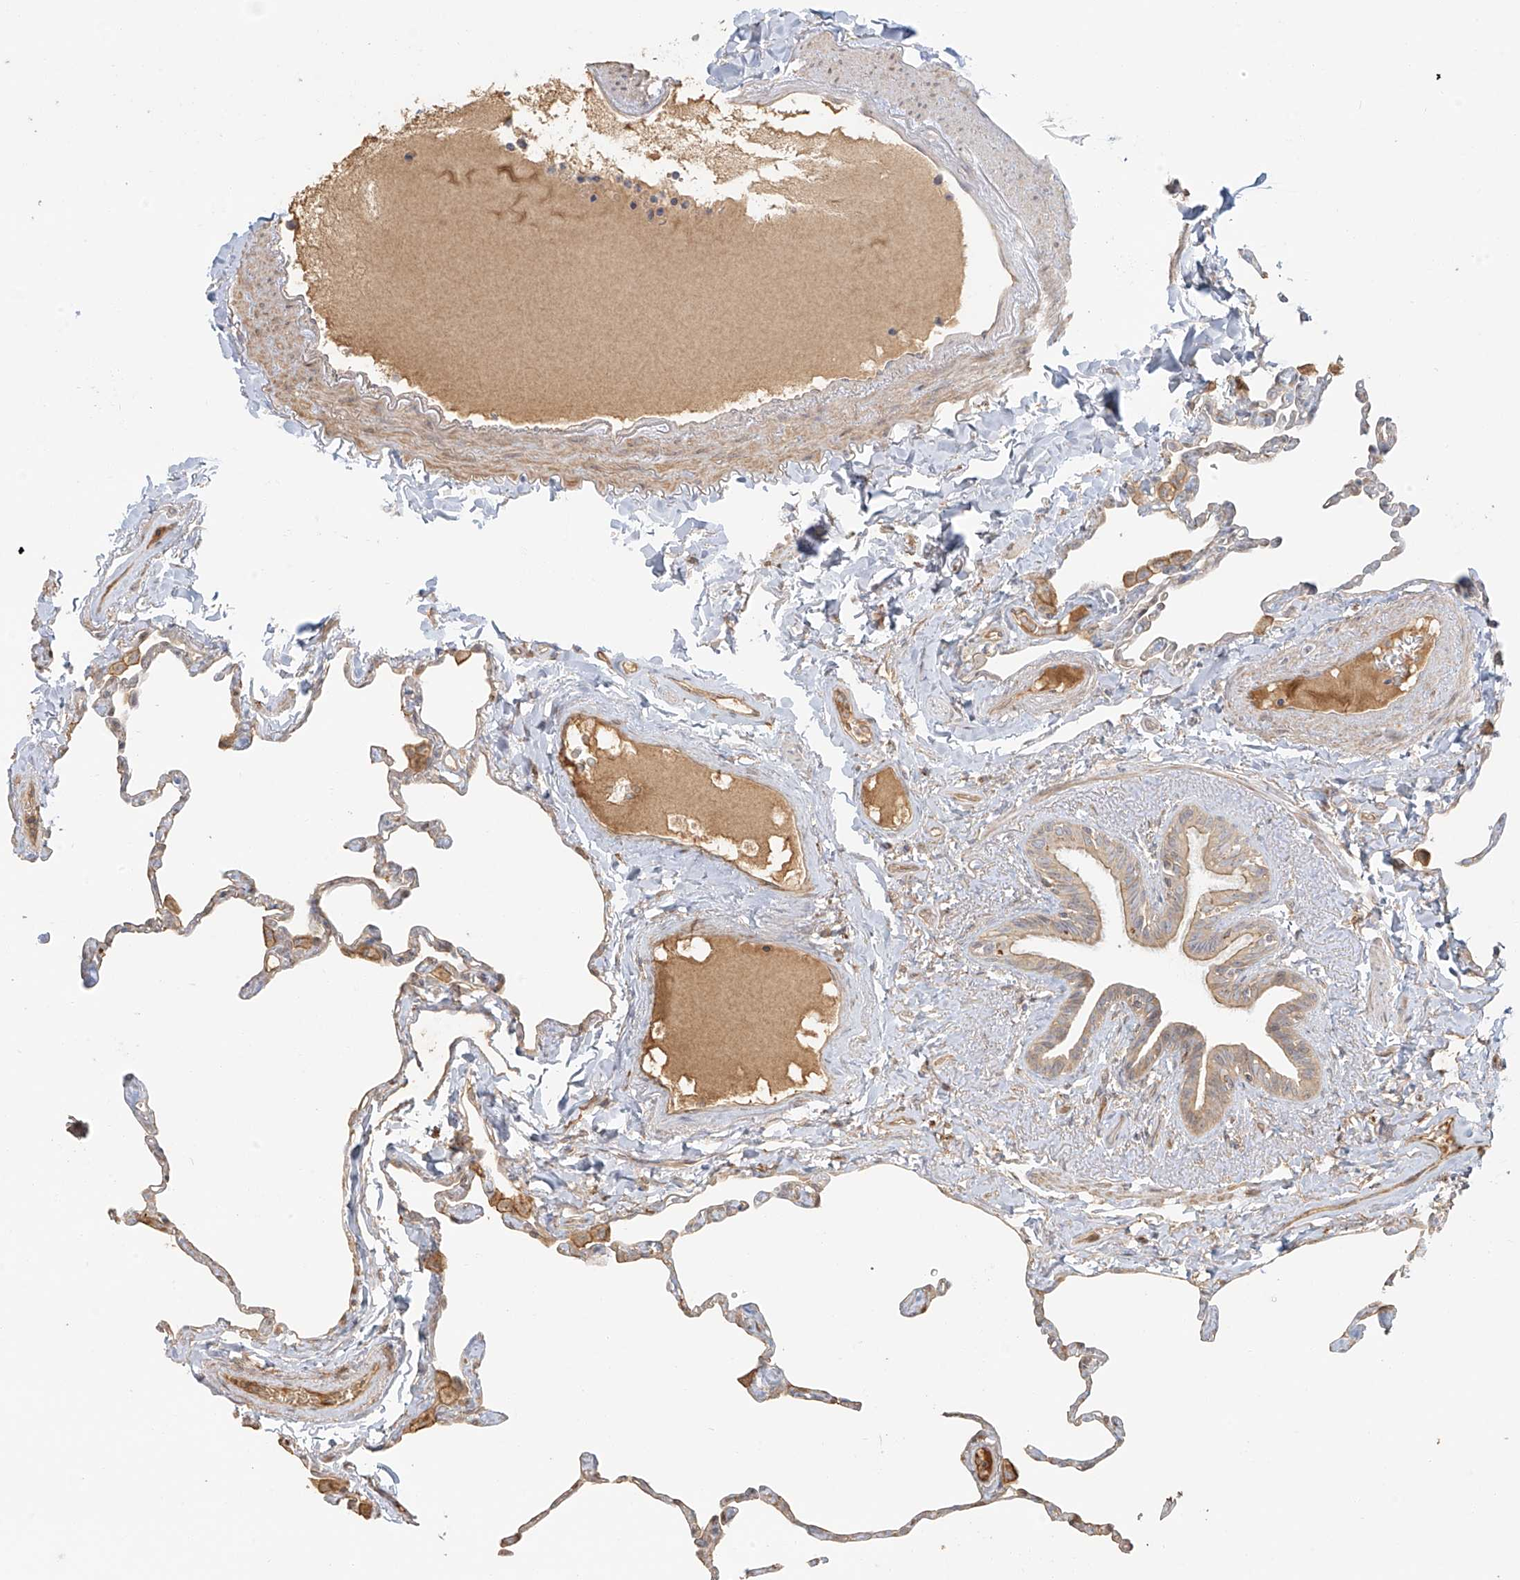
{"staining": {"intensity": "weak", "quantity": "<25%", "location": "cytoplasmic/membranous"}, "tissue": "lung", "cell_type": "Alveolar cells", "image_type": "normal", "snomed": [{"axis": "morphology", "description": "Normal tissue, NOS"}, {"axis": "topography", "description": "Lung"}], "caption": "A micrograph of human lung is negative for staining in alveolar cells. Nuclei are stained in blue.", "gene": "UPK1B", "patient": {"sex": "male", "age": 65}}